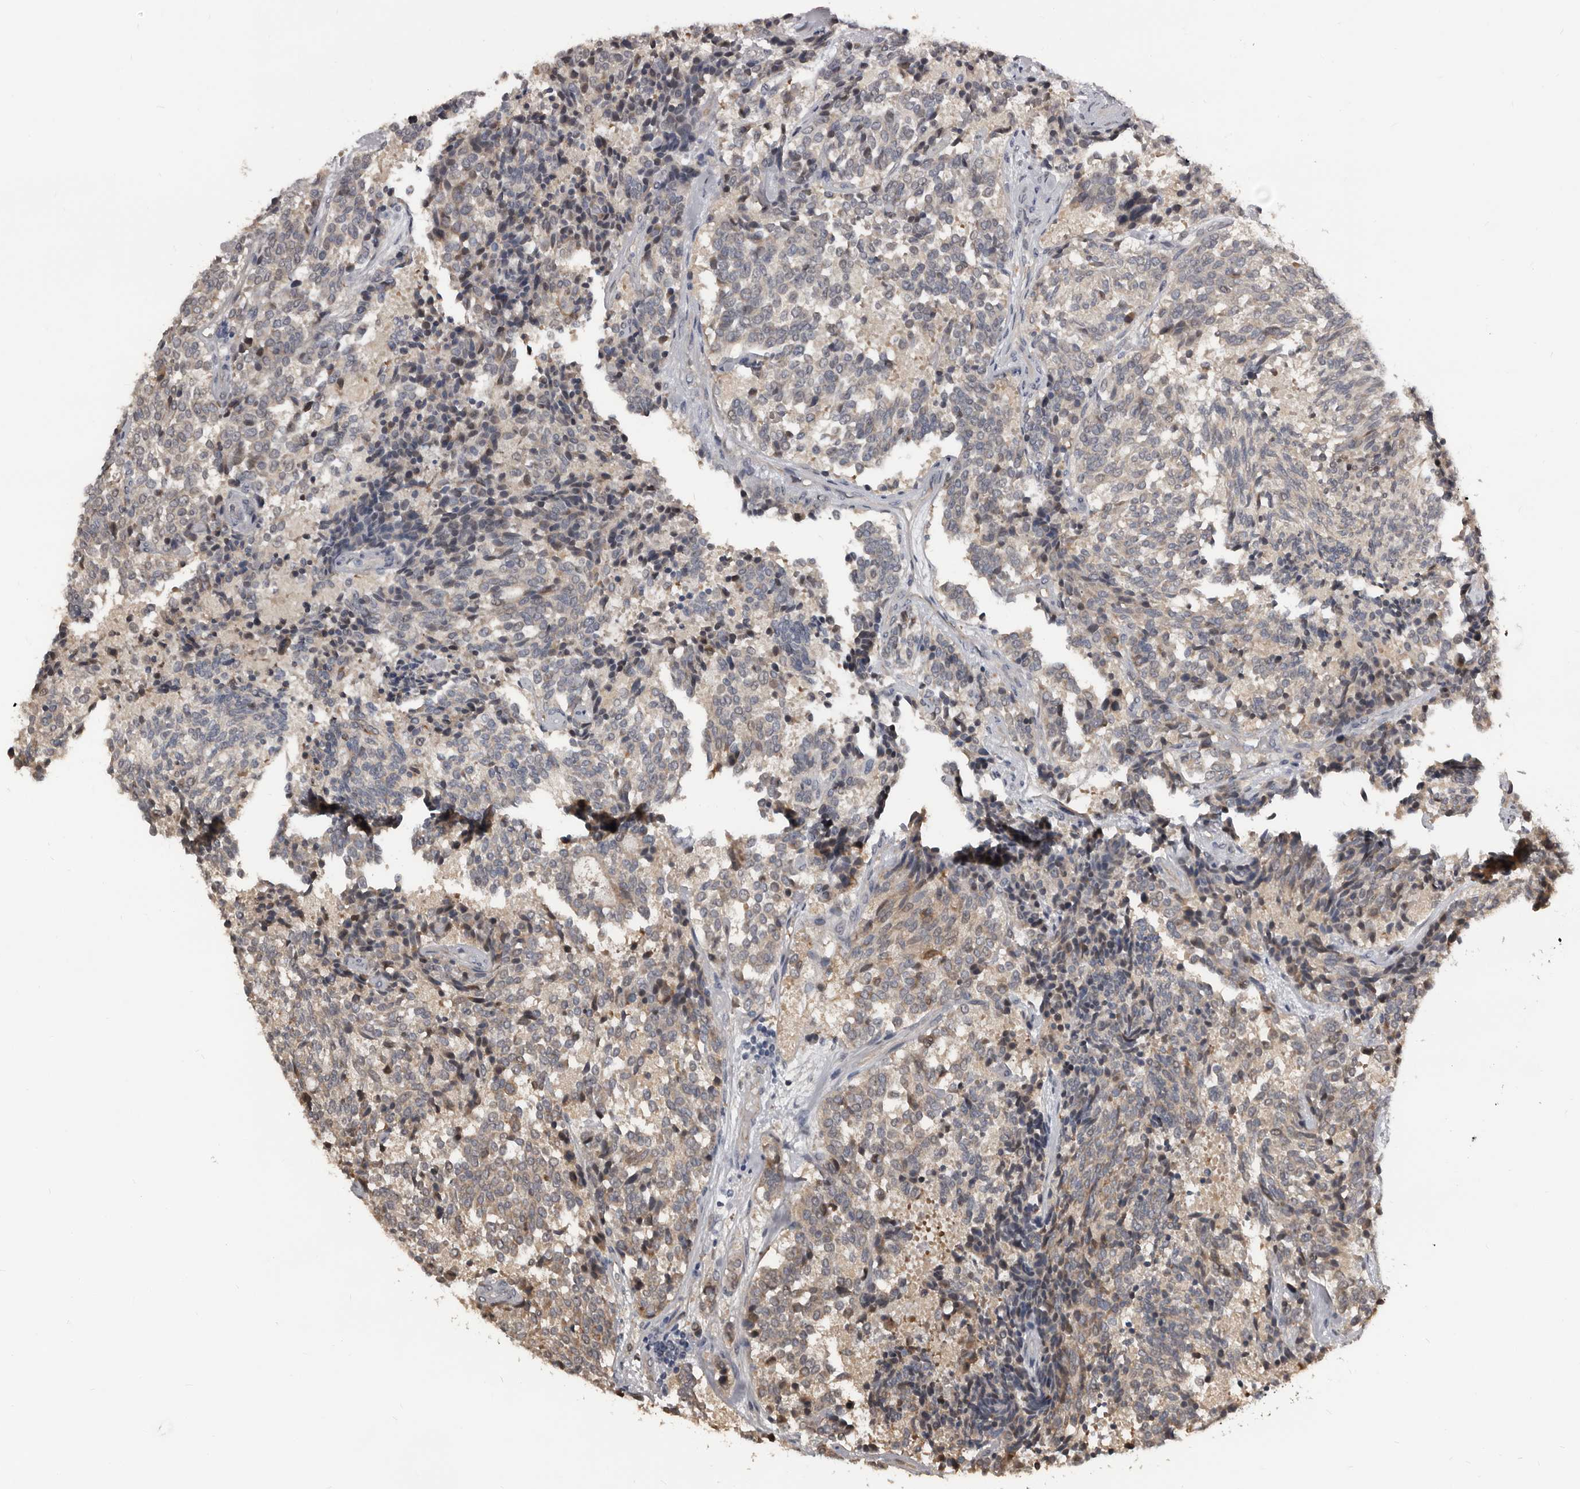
{"staining": {"intensity": "weak", "quantity": "25%-75%", "location": "cytoplasmic/membranous"}, "tissue": "carcinoid", "cell_type": "Tumor cells", "image_type": "cancer", "snomed": [{"axis": "morphology", "description": "Carcinoid, malignant, NOS"}, {"axis": "topography", "description": "Pancreas"}], "caption": "Human carcinoid stained with a protein marker shows weak staining in tumor cells.", "gene": "DHPS", "patient": {"sex": "female", "age": 54}}